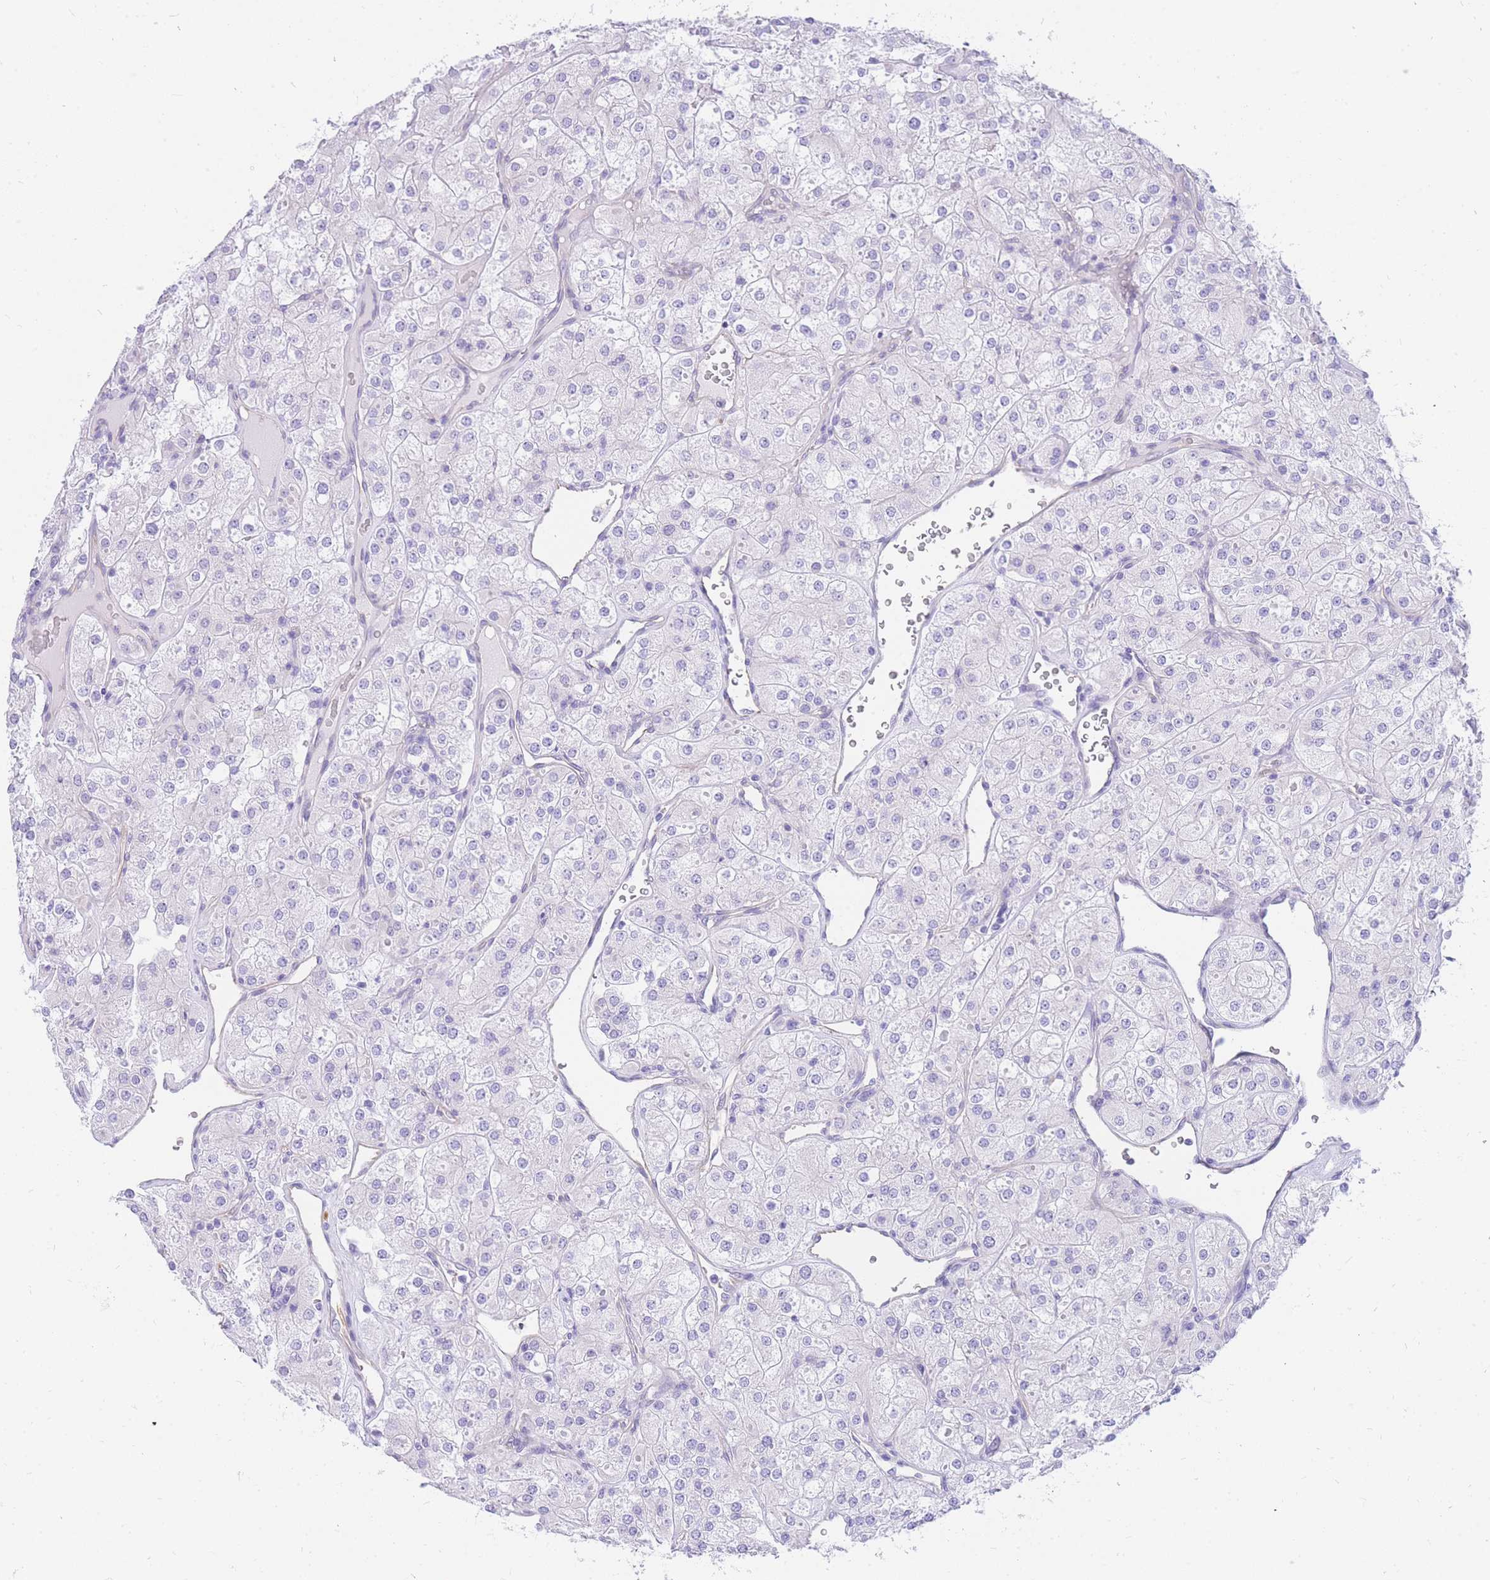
{"staining": {"intensity": "negative", "quantity": "none", "location": "none"}, "tissue": "renal cancer", "cell_type": "Tumor cells", "image_type": "cancer", "snomed": [{"axis": "morphology", "description": "Adenocarcinoma, NOS"}, {"axis": "topography", "description": "Kidney"}], "caption": "Tumor cells show no significant protein staining in renal adenocarcinoma.", "gene": "SRSF12", "patient": {"sex": "male", "age": 77}}